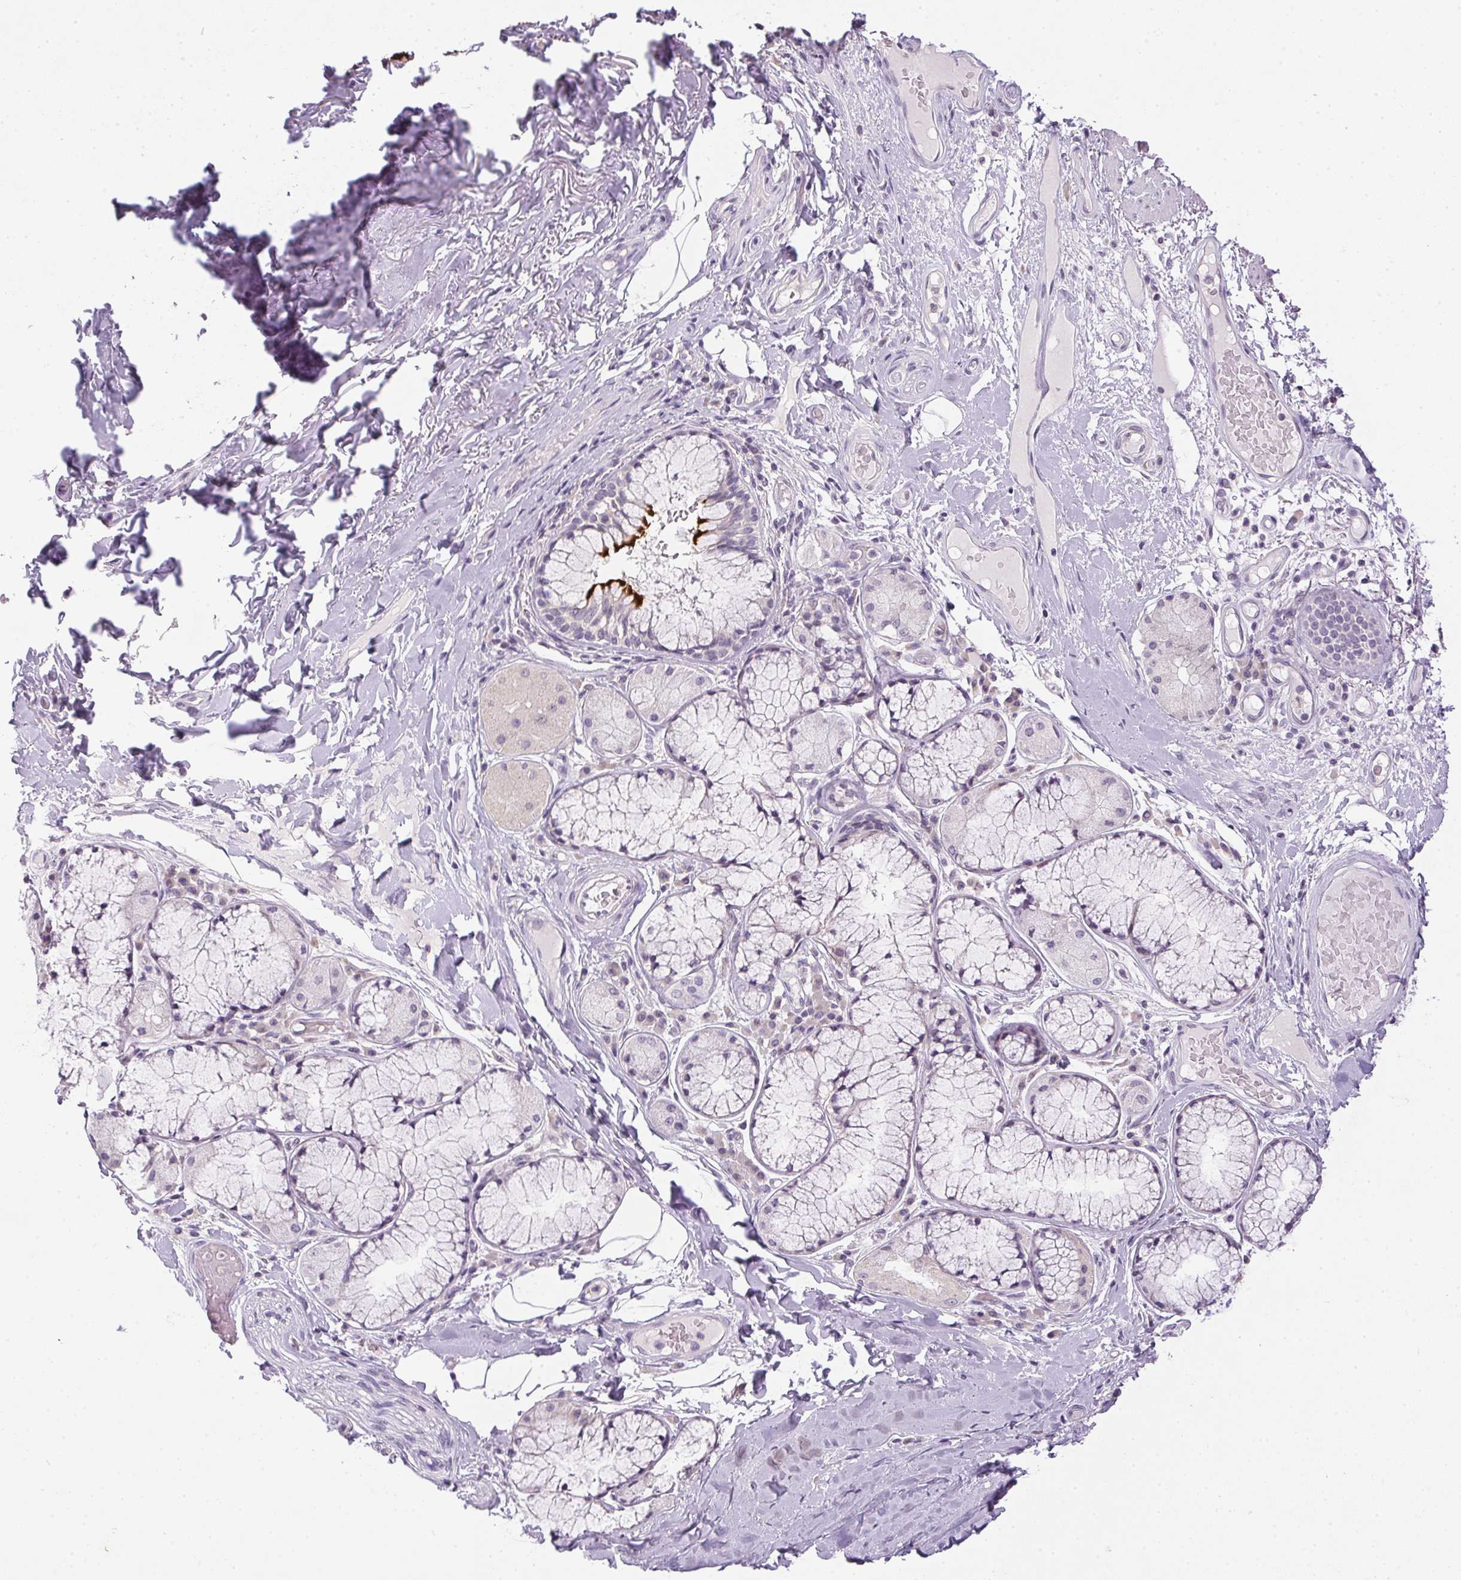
{"staining": {"intensity": "negative", "quantity": "none", "location": "none"}, "tissue": "adipose tissue", "cell_type": "Adipocytes", "image_type": "normal", "snomed": [{"axis": "morphology", "description": "Normal tissue, NOS"}, {"axis": "topography", "description": "Cartilage tissue"}, {"axis": "topography", "description": "Bronchus"}], "caption": "Adipocytes are negative for protein expression in unremarkable human adipose tissue. Brightfield microscopy of immunohistochemistry stained with DAB (3,3'-diaminobenzidine) (brown) and hematoxylin (blue), captured at high magnification.", "gene": "SPACA9", "patient": {"sex": "male", "age": 64}}